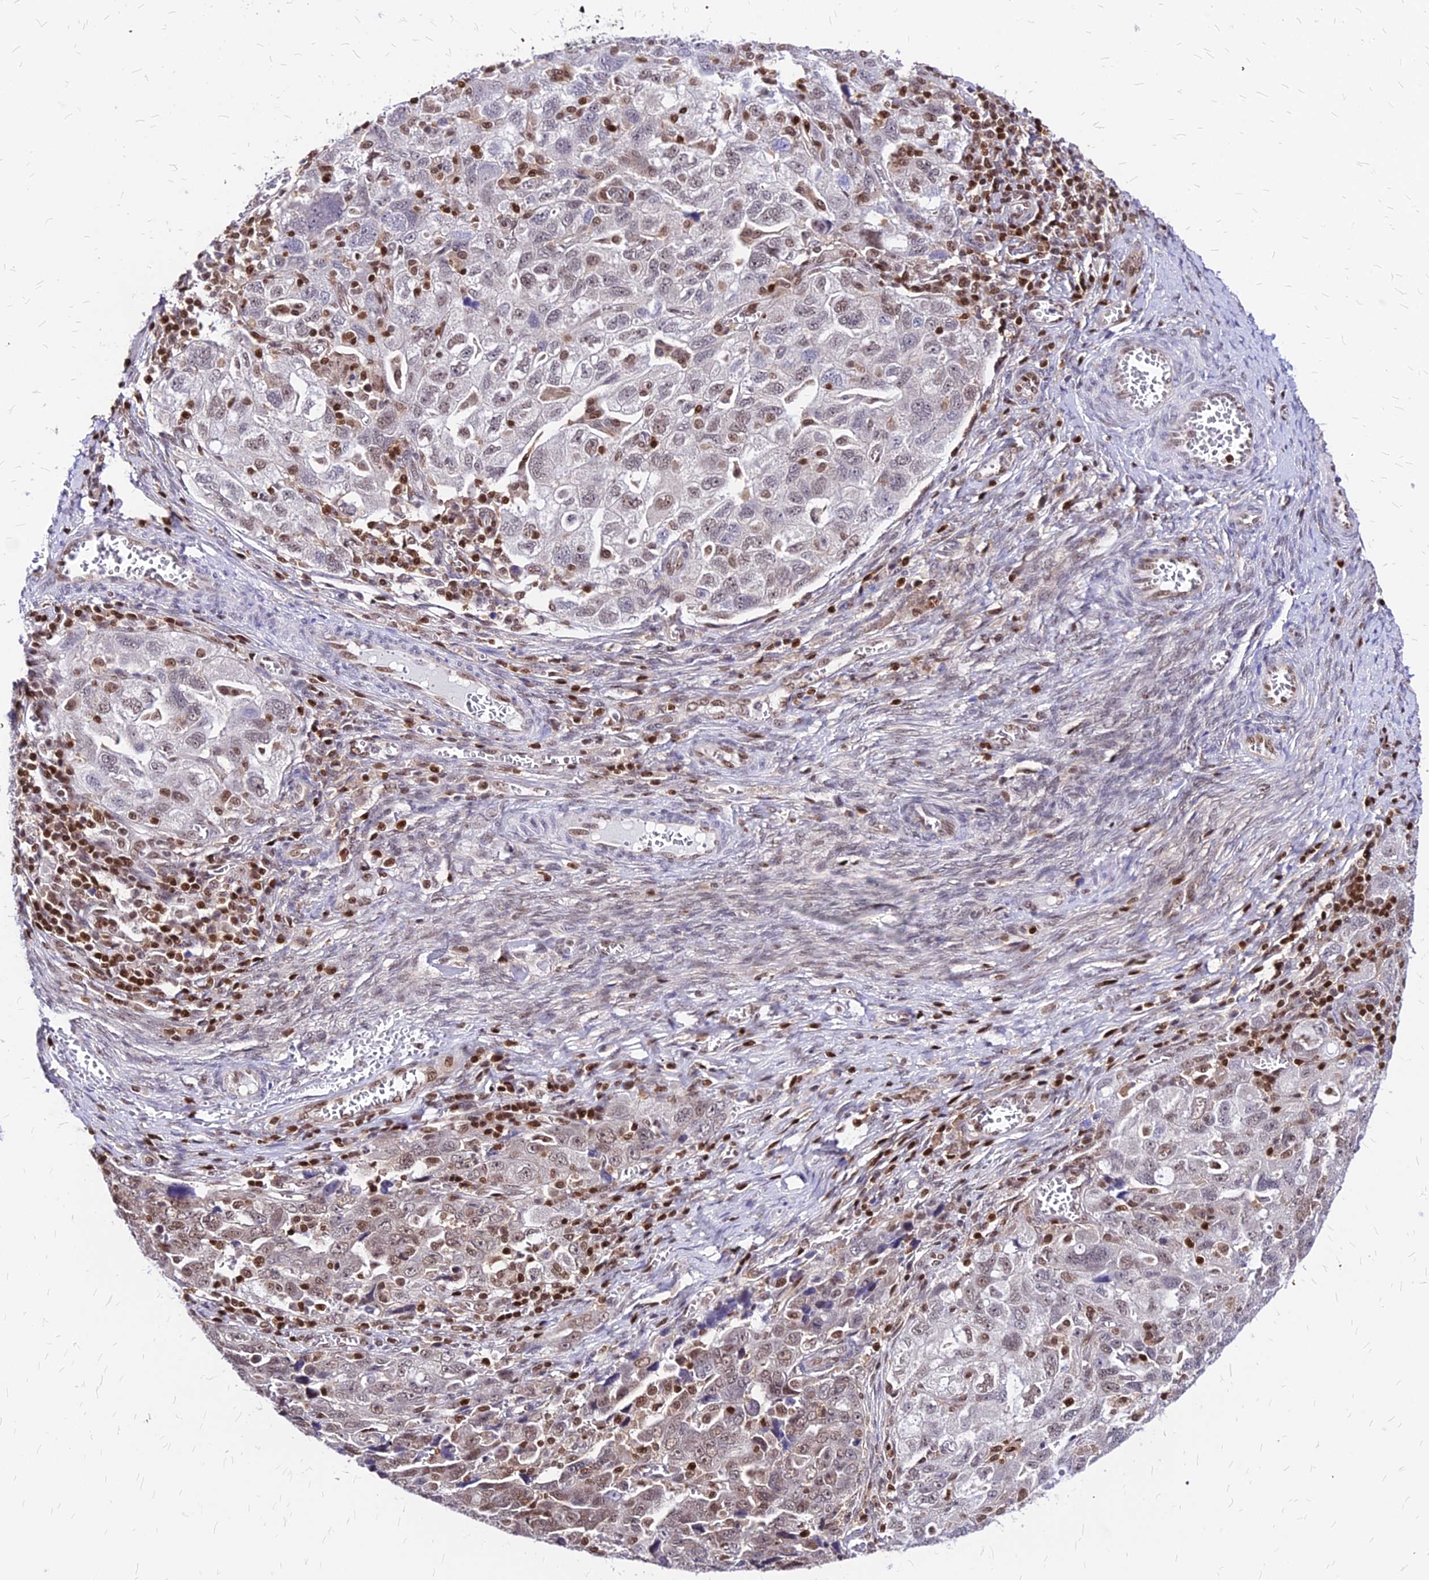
{"staining": {"intensity": "weak", "quantity": "<25%", "location": "nuclear"}, "tissue": "ovarian cancer", "cell_type": "Tumor cells", "image_type": "cancer", "snomed": [{"axis": "morphology", "description": "Carcinoma, NOS"}, {"axis": "morphology", "description": "Cystadenocarcinoma, serous, NOS"}, {"axis": "topography", "description": "Ovary"}], "caption": "Micrograph shows no protein expression in tumor cells of ovarian cancer (serous cystadenocarcinoma) tissue.", "gene": "PAXX", "patient": {"sex": "female", "age": 69}}